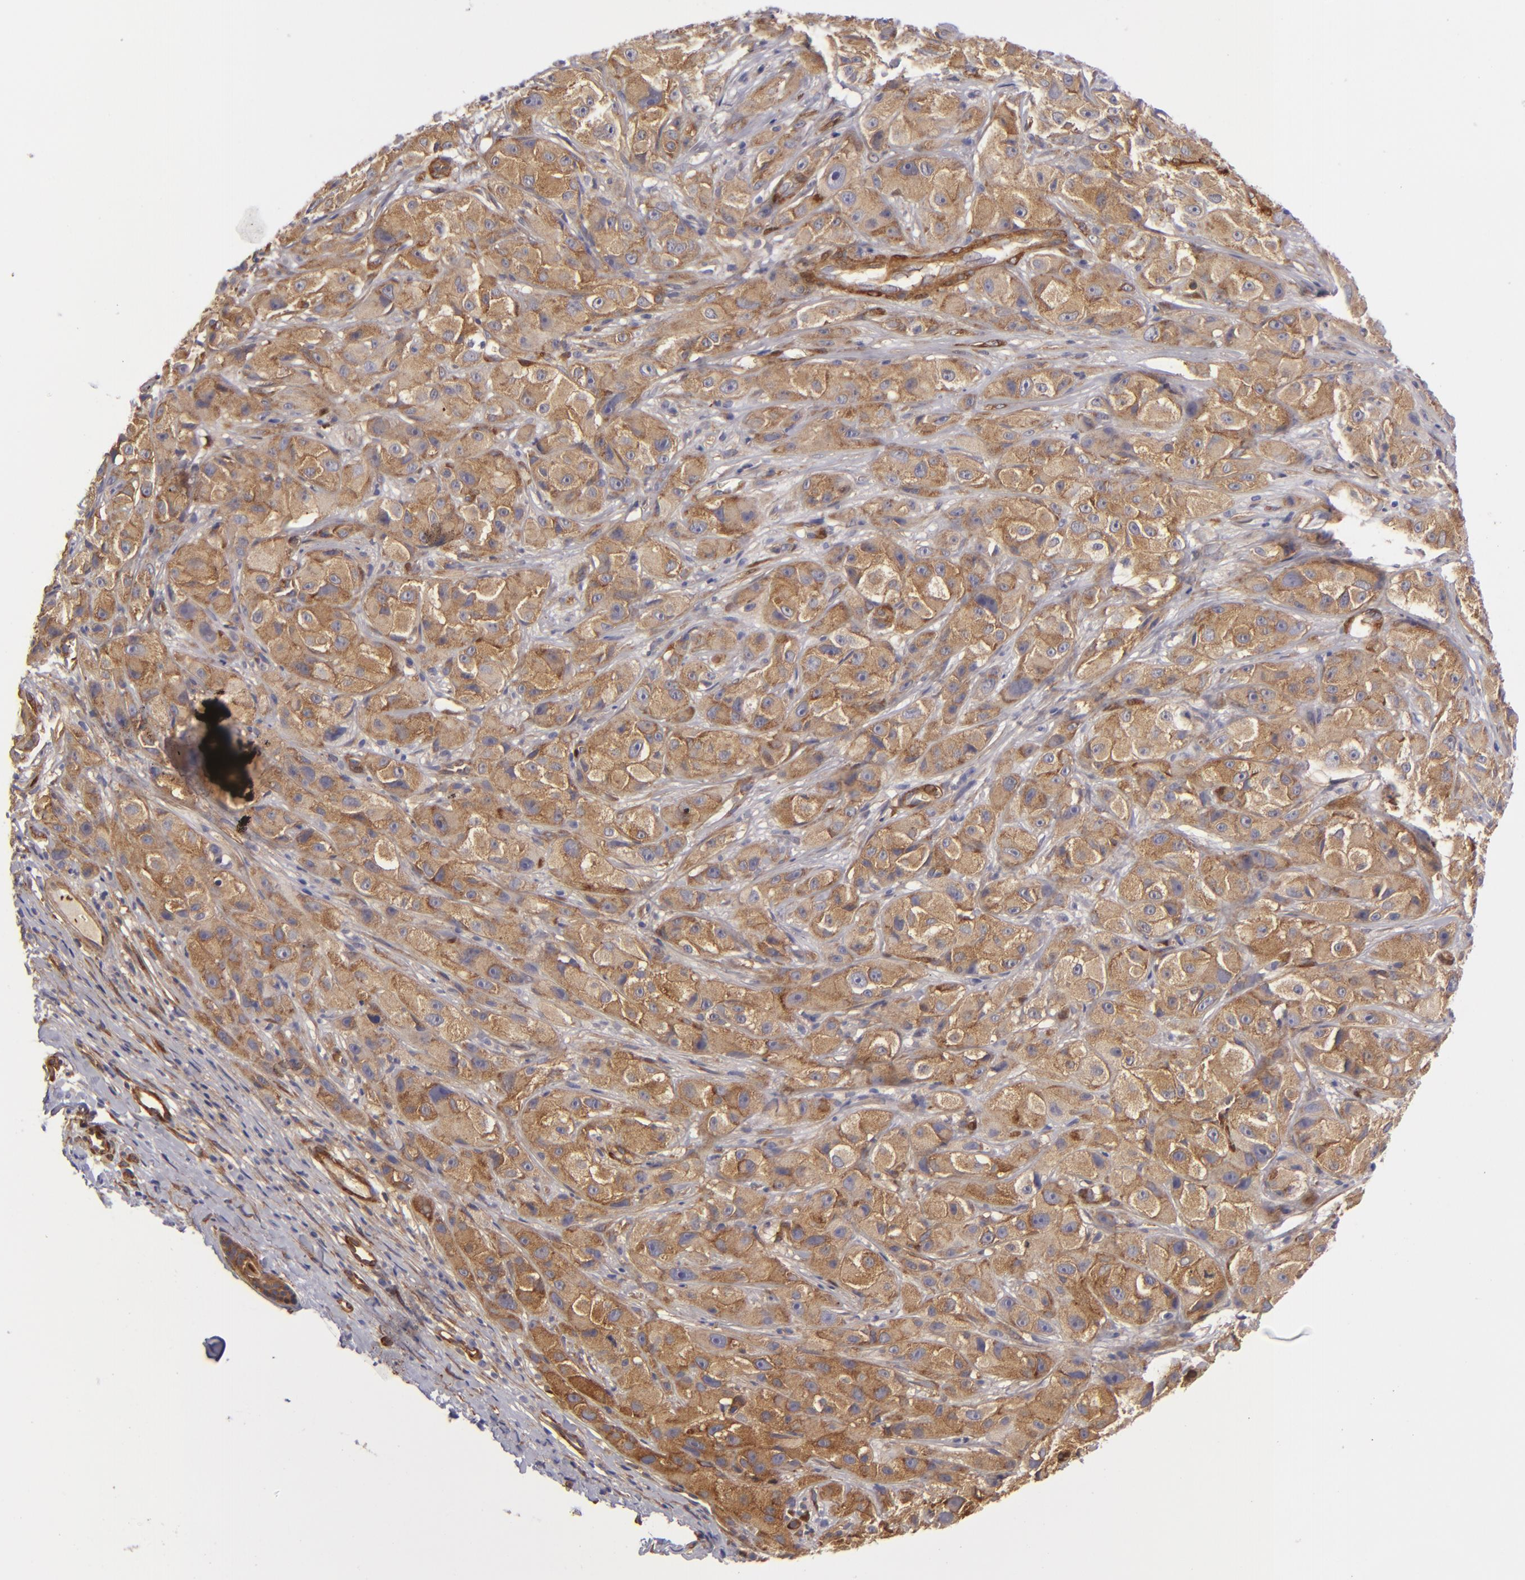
{"staining": {"intensity": "moderate", "quantity": ">75%", "location": "cytoplasmic/membranous"}, "tissue": "melanoma", "cell_type": "Tumor cells", "image_type": "cancer", "snomed": [{"axis": "morphology", "description": "Malignant melanoma, NOS"}, {"axis": "topography", "description": "Skin"}], "caption": "Human malignant melanoma stained for a protein (brown) reveals moderate cytoplasmic/membranous positive expression in approximately >75% of tumor cells.", "gene": "VCL", "patient": {"sex": "male", "age": 56}}